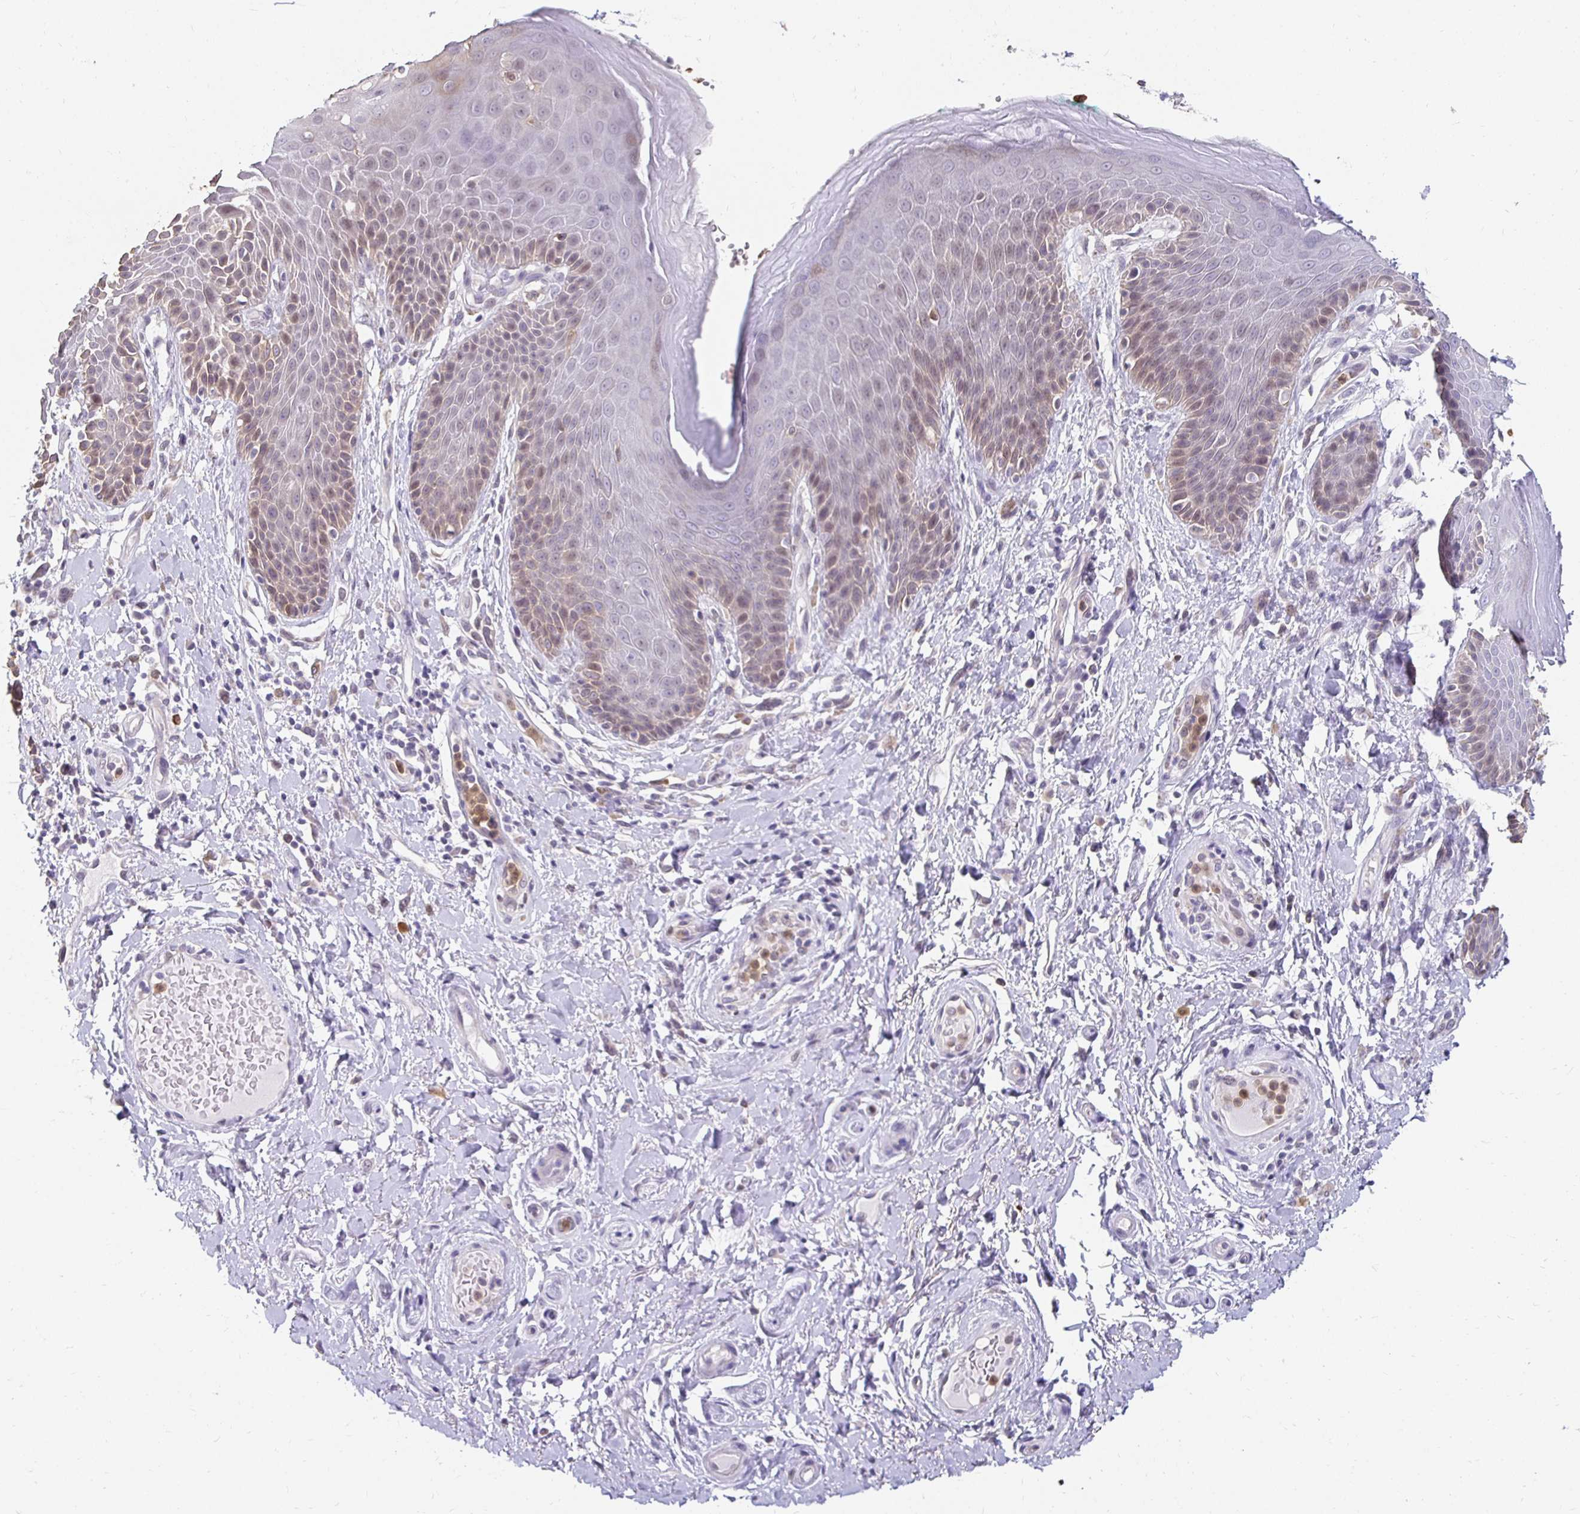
{"staining": {"intensity": "weak", "quantity": "<25%", "location": "cytoplasmic/membranous"}, "tissue": "skin", "cell_type": "Epidermal cells", "image_type": "normal", "snomed": [{"axis": "morphology", "description": "Normal tissue, NOS"}, {"axis": "topography", "description": "Anal"}, {"axis": "topography", "description": "Peripheral nerve tissue"}], "caption": "DAB immunohistochemical staining of normal human skin exhibits no significant positivity in epidermal cells. (Stains: DAB immunohistochemistry with hematoxylin counter stain, Microscopy: brightfield microscopy at high magnification).", "gene": "PADI2", "patient": {"sex": "male", "age": 51}}